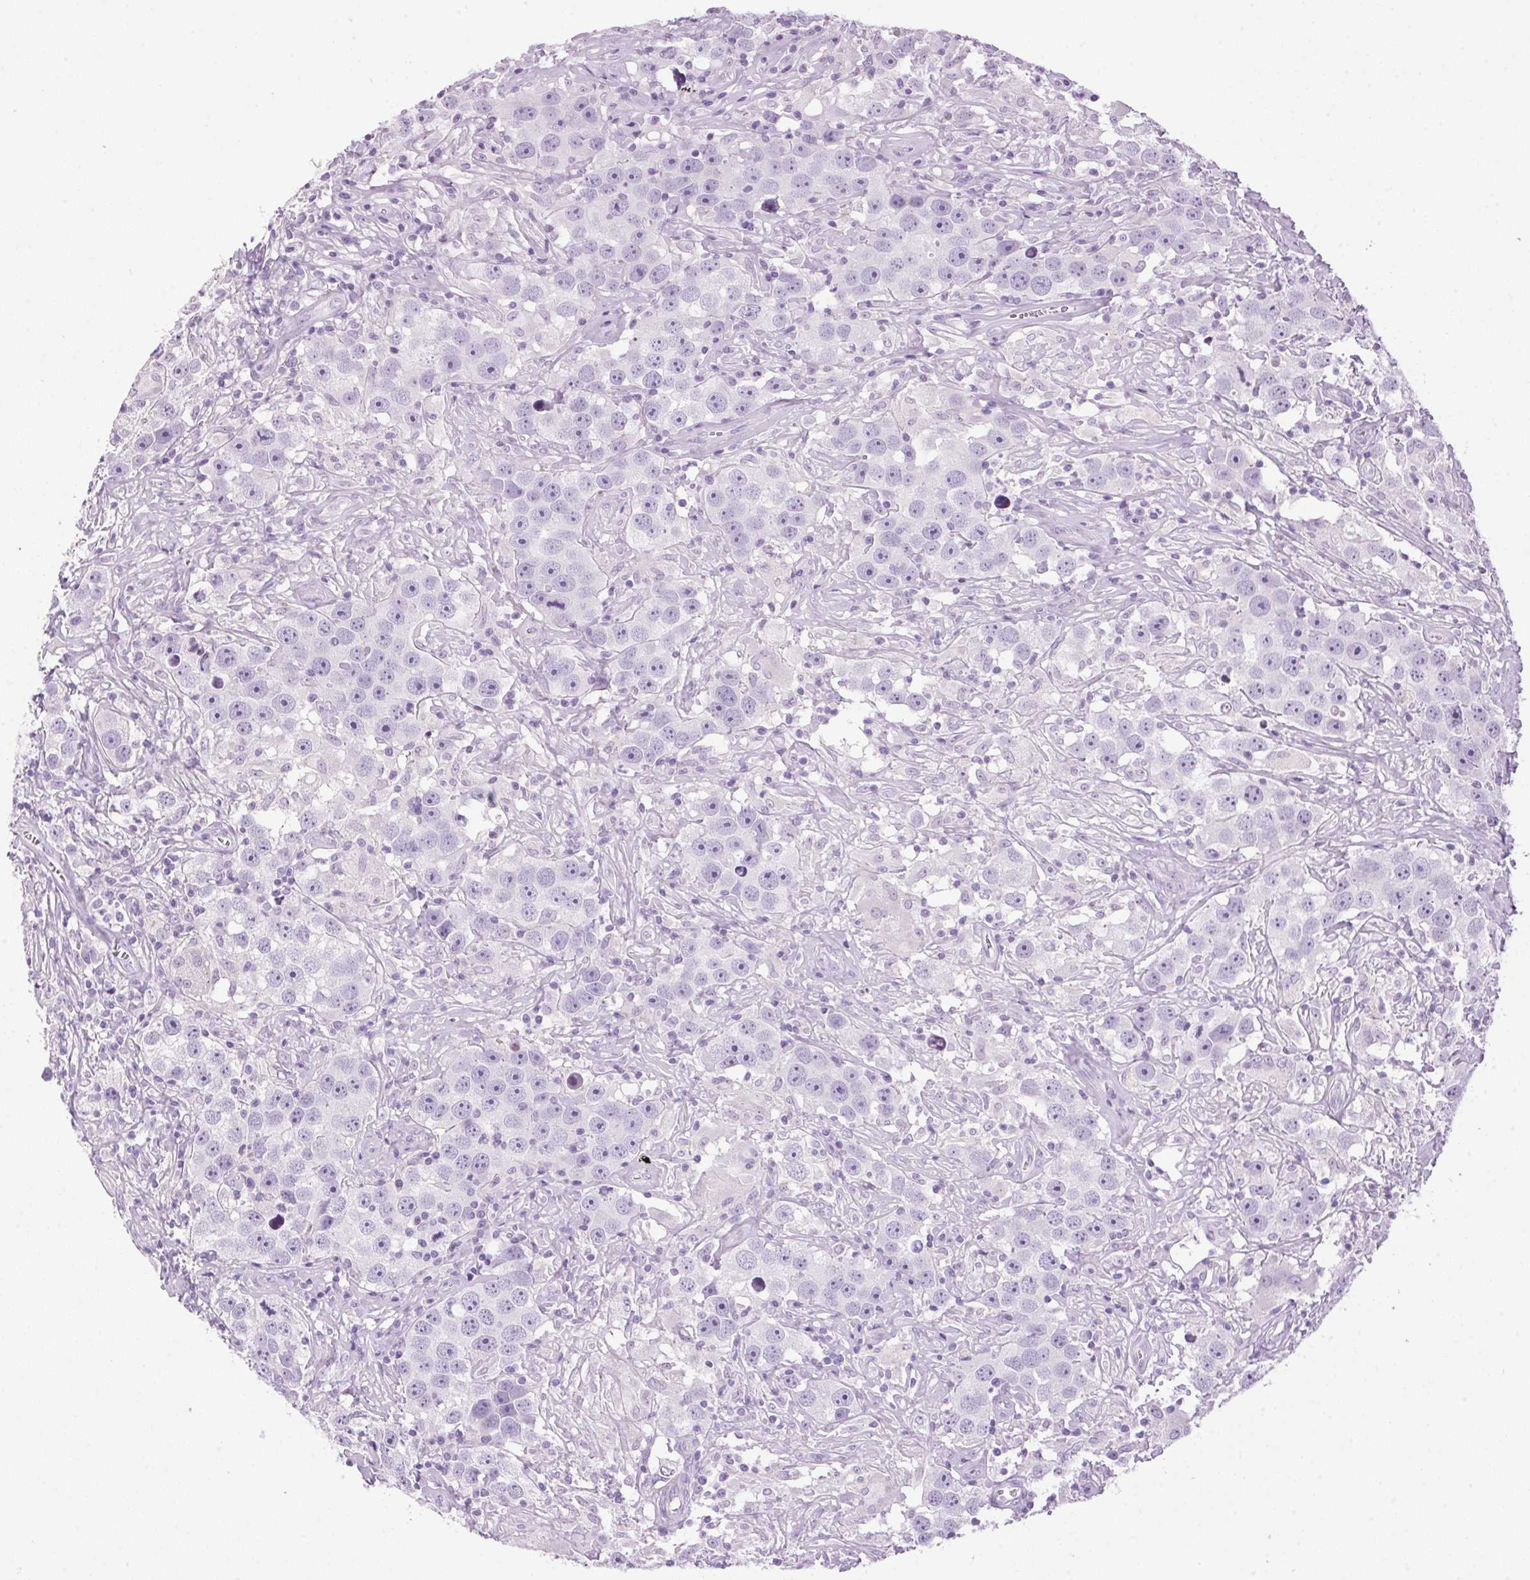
{"staining": {"intensity": "negative", "quantity": "none", "location": "none"}, "tissue": "testis cancer", "cell_type": "Tumor cells", "image_type": "cancer", "snomed": [{"axis": "morphology", "description": "Seminoma, NOS"}, {"axis": "topography", "description": "Testis"}], "caption": "Tumor cells show no significant protein staining in testis cancer.", "gene": "TMEM88B", "patient": {"sex": "male", "age": 49}}